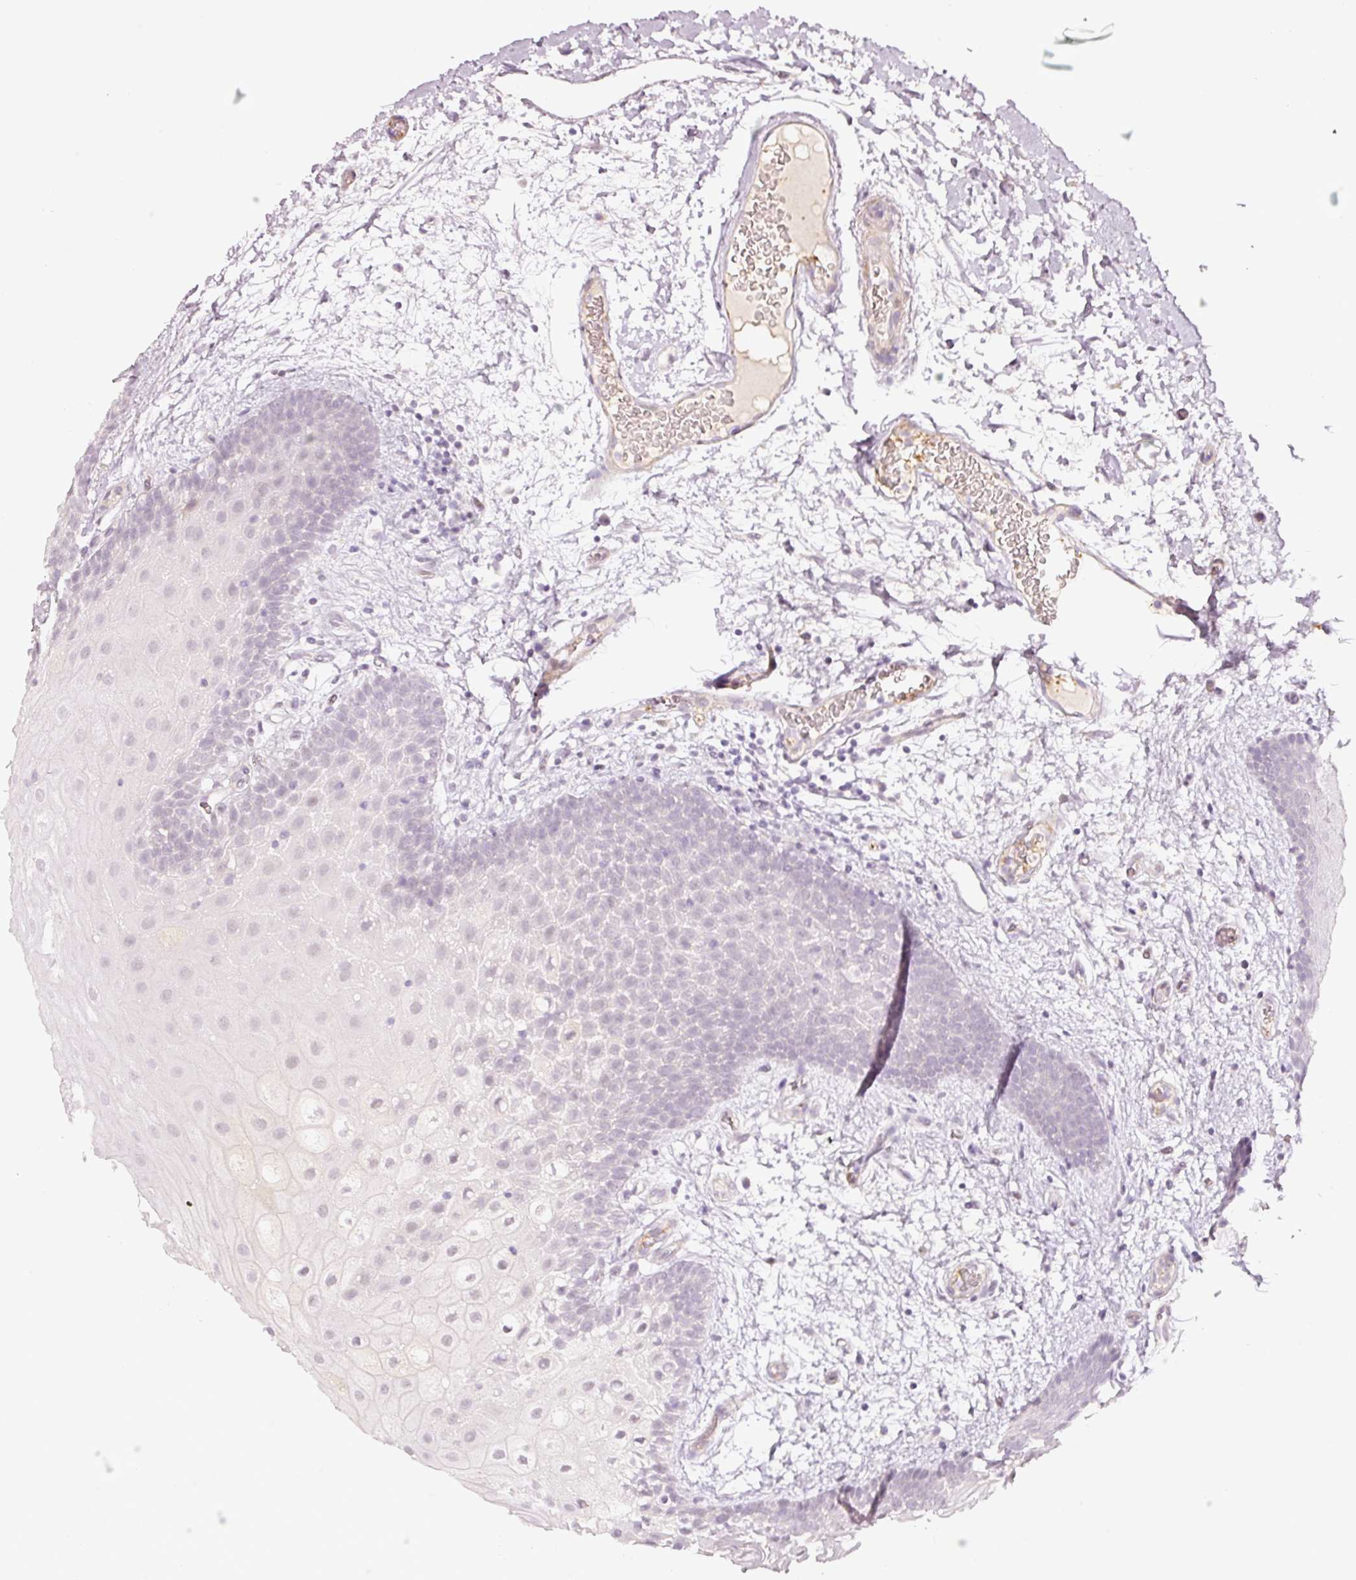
{"staining": {"intensity": "negative", "quantity": "none", "location": "none"}, "tissue": "oral mucosa", "cell_type": "Squamous epithelial cells", "image_type": "normal", "snomed": [{"axis": "morphology", "description": "Normal tissue, NOS"}, {"axis": "morphology", "description": "Squamous cell carcinoma, NOS"}, {"axis": "topography", "description": "Oral tissue"}, {"axis": "topography", "description": "Tounge, NOS"}, {"axis": "topography", "description": "Head-Neck"}], "caption": "DAB immunohistochemical staining of normal human oral mucosa exhibits no significant positivity in squamous epithelial cells.", "gene": "TOGARAM1", "patient": {"sex": "male", "age": 76}}